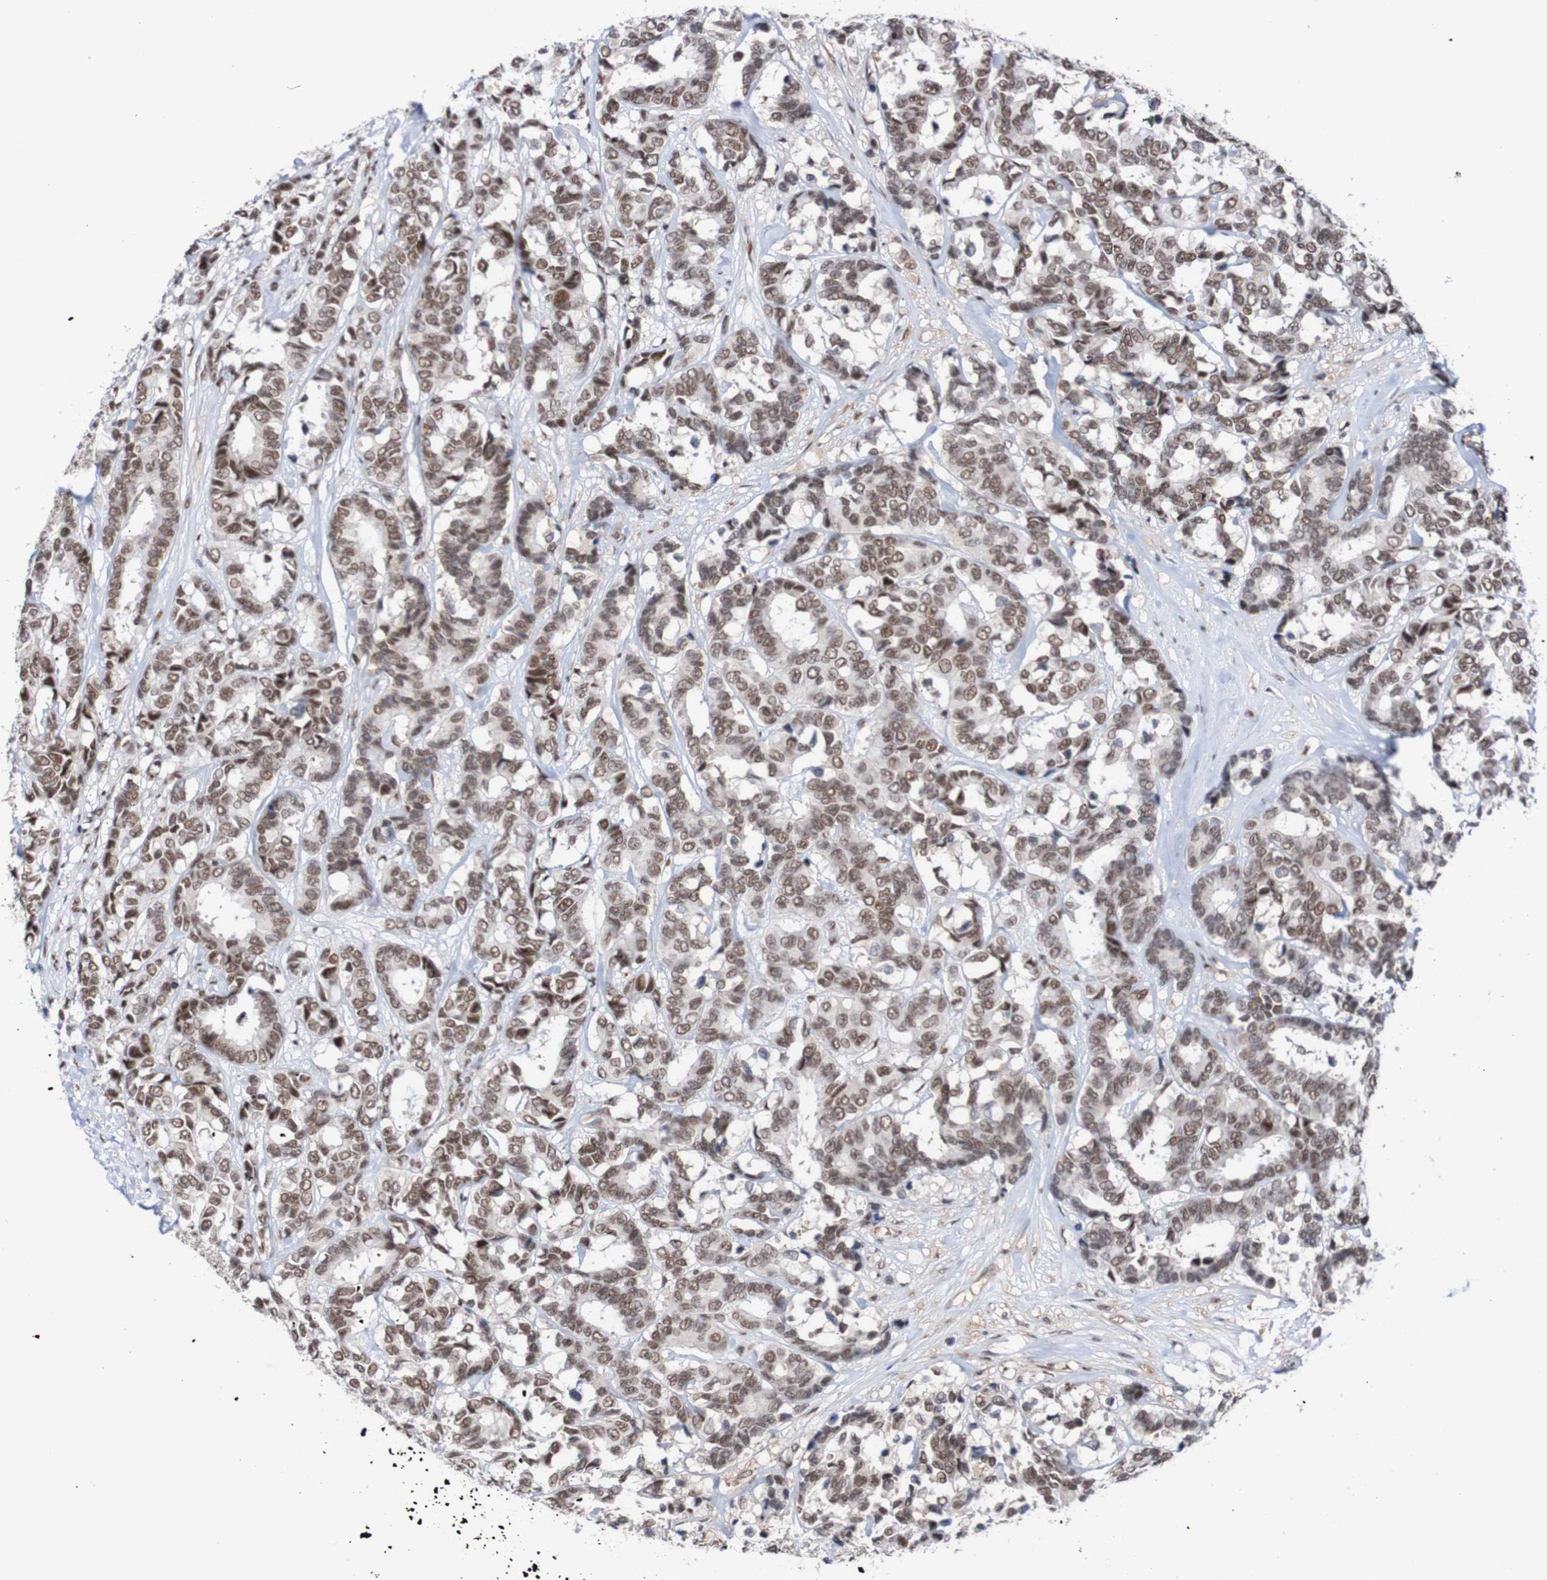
{"staining": {"intensity": "moderate", "quantity": ">75%", "location": "nuclear"}, "tissue": "breast cancer", "cell_type": "Tumor cells", "image_type": "cancer", "snomed": [{"axis": "morphology", "description": "Duct carcinoma"}, {"axis": "topography", "description": "Breast"}], "caption": "Human breast cancer stained with a brown dye reveals moderate nuclear positive staining in about >75% of tumor cells.", "gene": "CDC5L", "patient": {"sex": "female", "age": 87}}